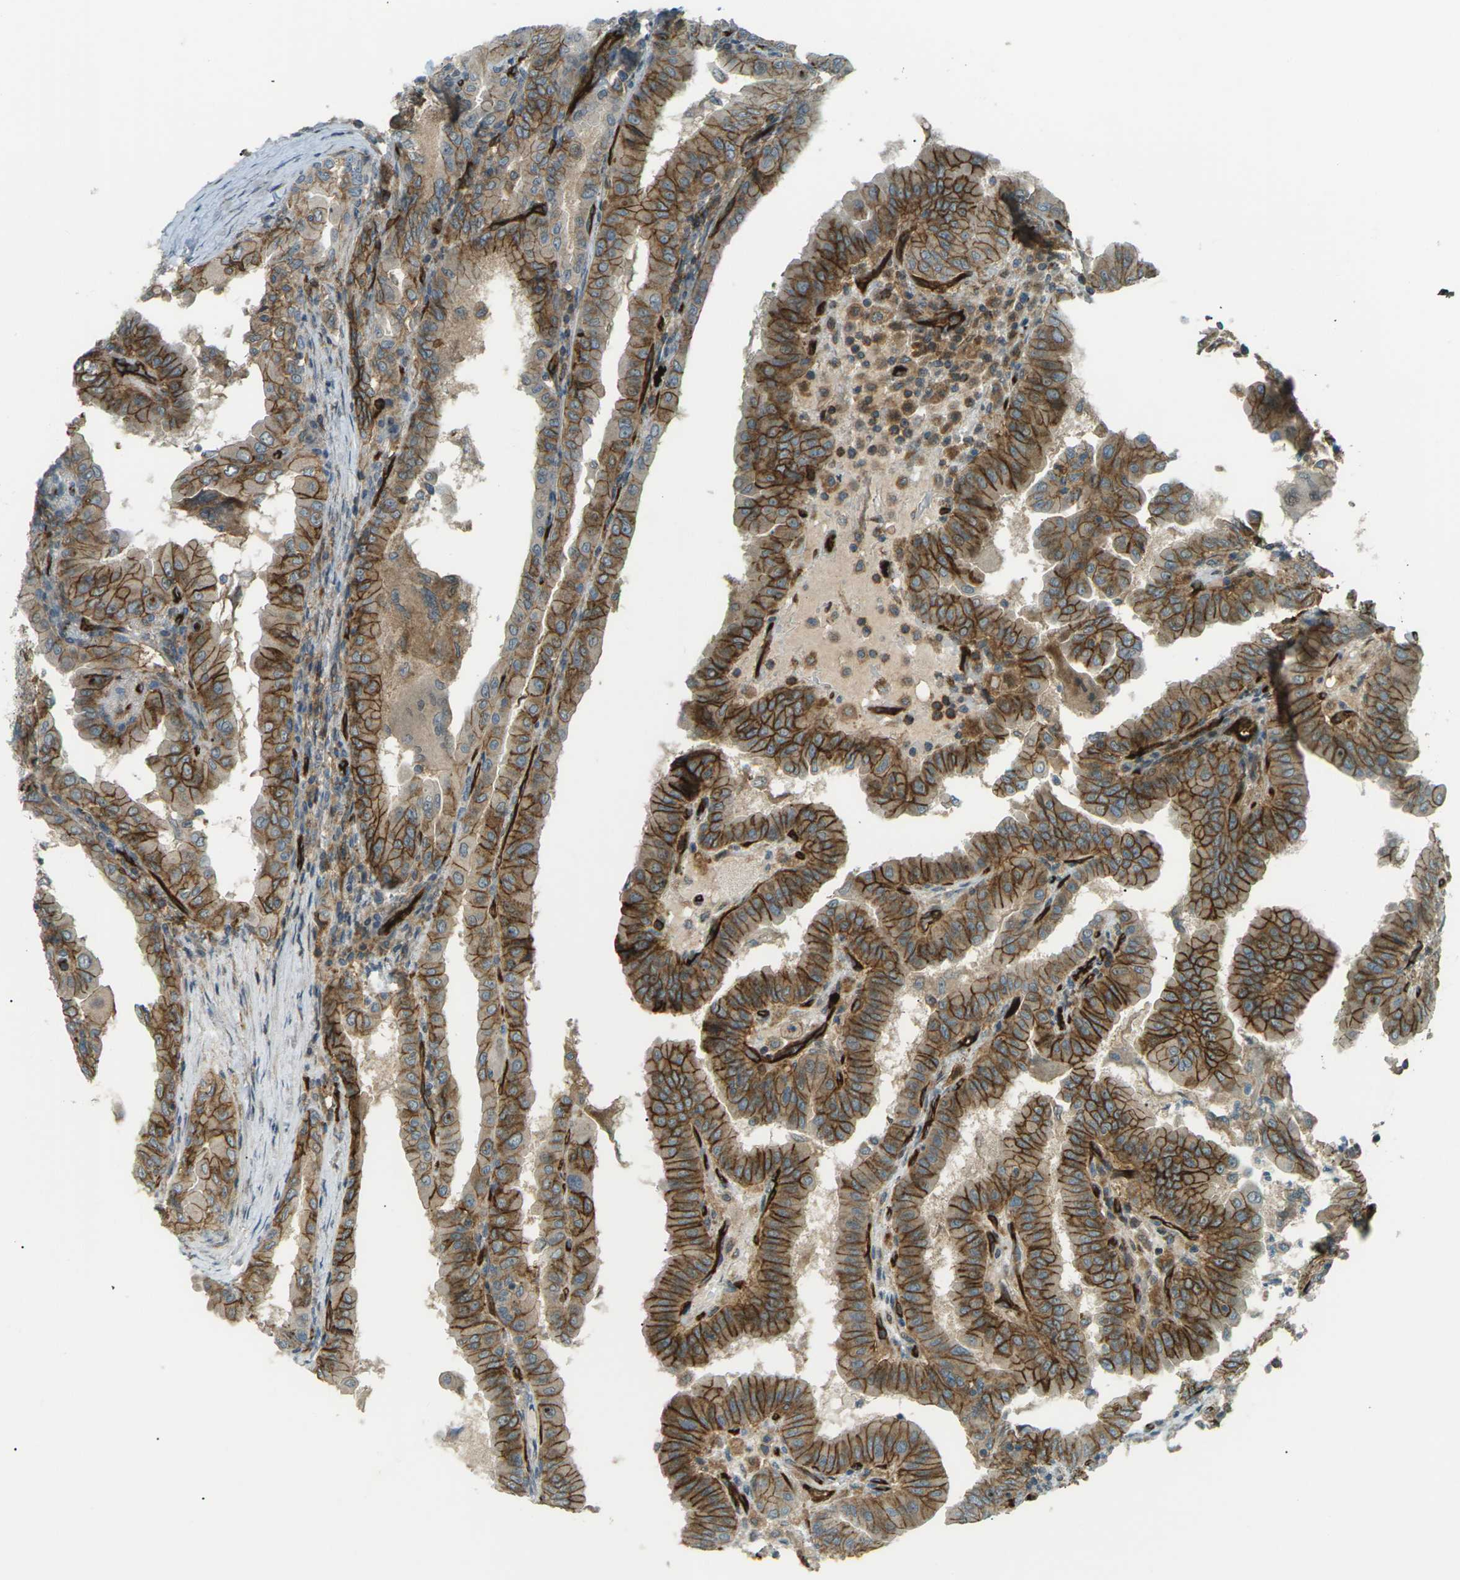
{"staining": {"intensity": "strong", "quantity": ">75%", "location": "cytoplasmic/membranous"}, "tissue": "thyroid cancer", "cell_type": "Tumor cells", "image_type": "cancer", "snomed": [{"axis": "morphology", "description": "Papillary adenocarcinoma, NOS"}, {"axis": "topography", "description": "Thyroid gland"}], "caption": "About >75% of tumor cells in papillary adenocarcinoma (thyroid) demonstrate strong cytoplasmic/membranous protein positivity as visualized by brown immunohistochemical staining.", "gene": "S1PR1", "patient": {"sex": "male", "age": 33}}